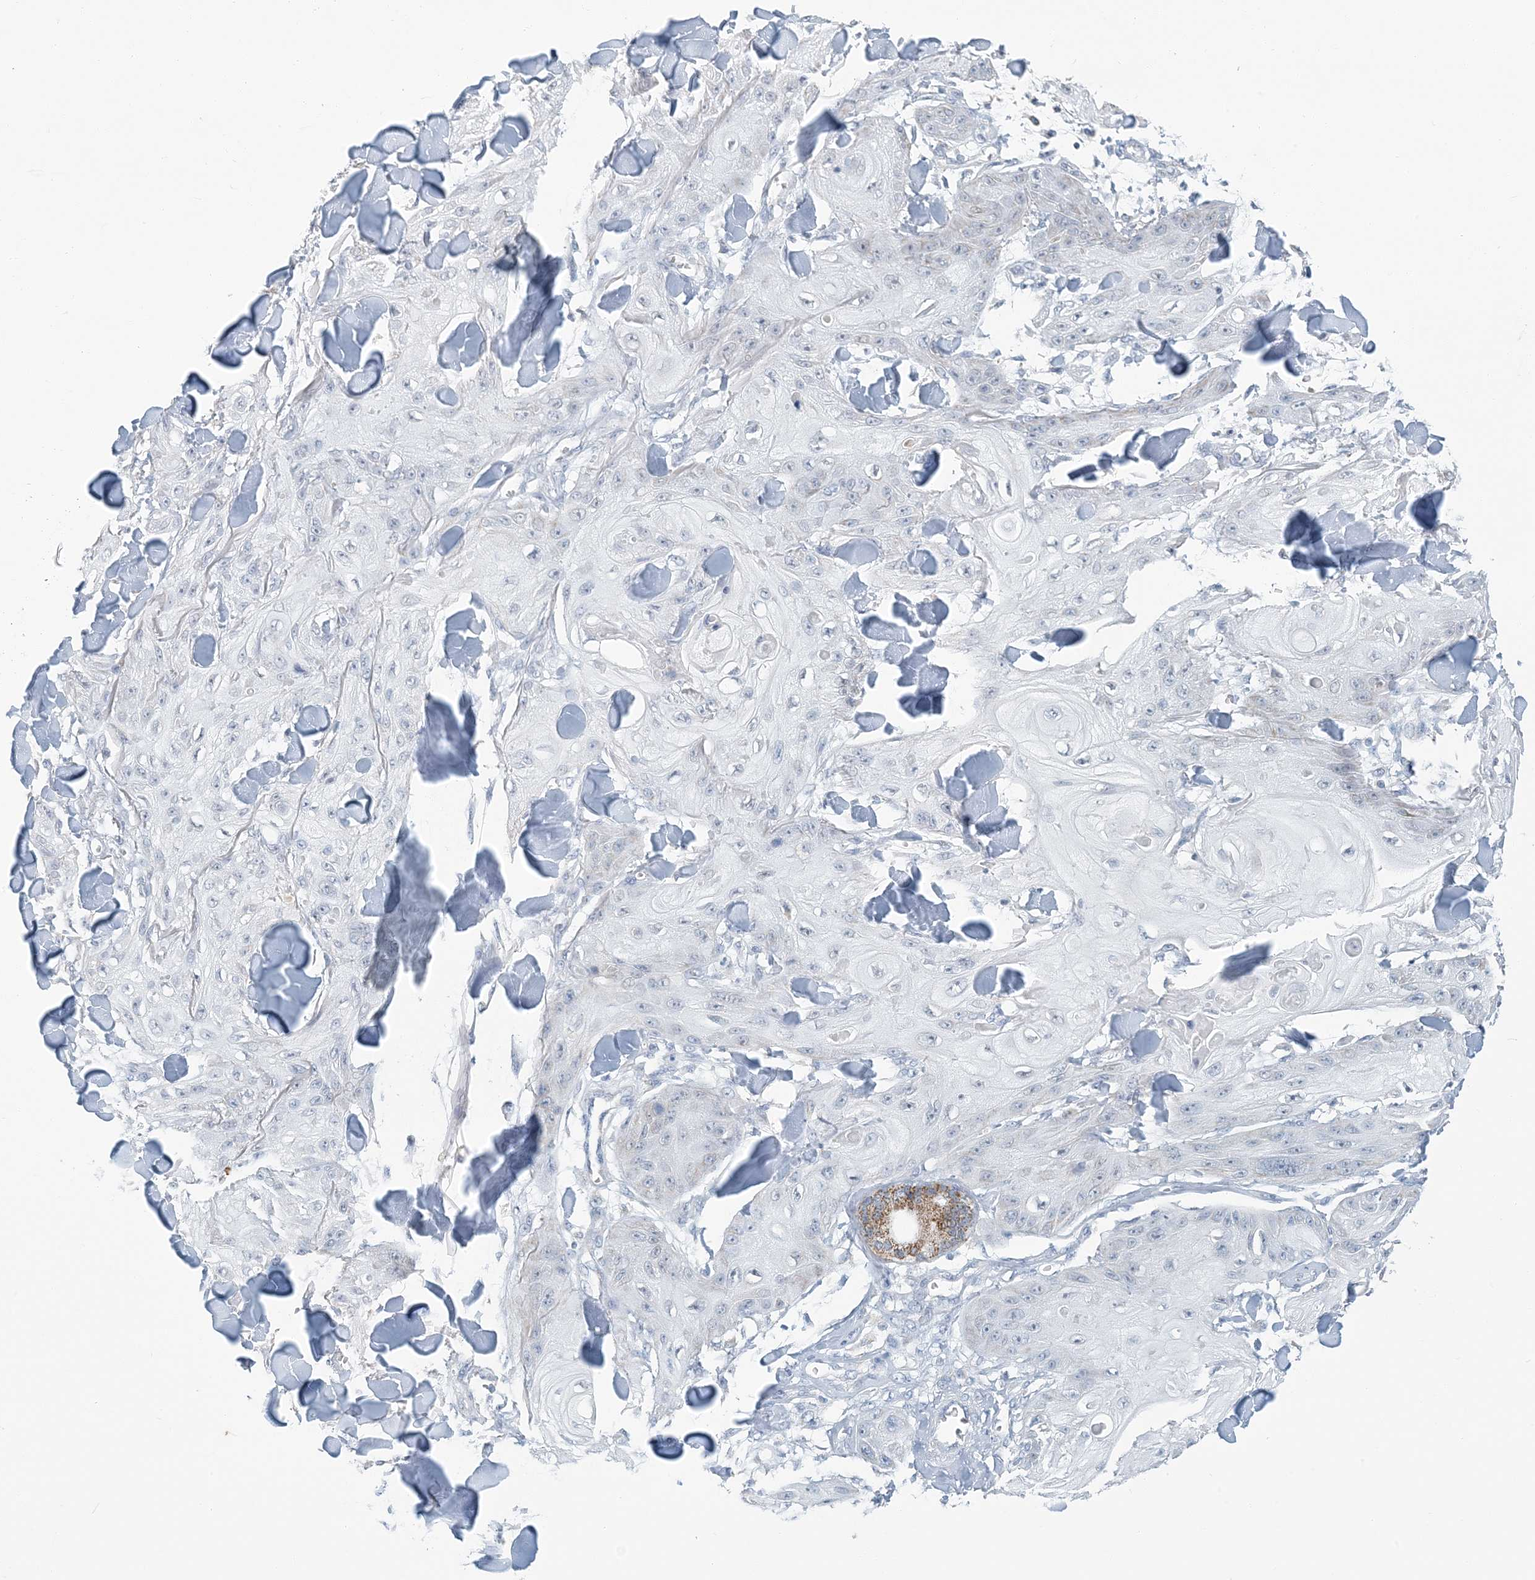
{"staining": {"intensity": "negative", "quantity": "none", "location": "none"}, "tissue": "skin cancer", "cell_type": "Tumor cells", "image_type": "cancer", "snomed": [{"axis": "morphology", "description": "Squamous cell carcinoma, NOS"}, {"axis": "topography", "description": "Skin"}], "caption": "Immunohistochemistry of skin cancer (squamous cell carcinoma) displays no positivity in tumor cells.", "gene": "BDH1", "patient": {"sex": "male", "age": 74}}